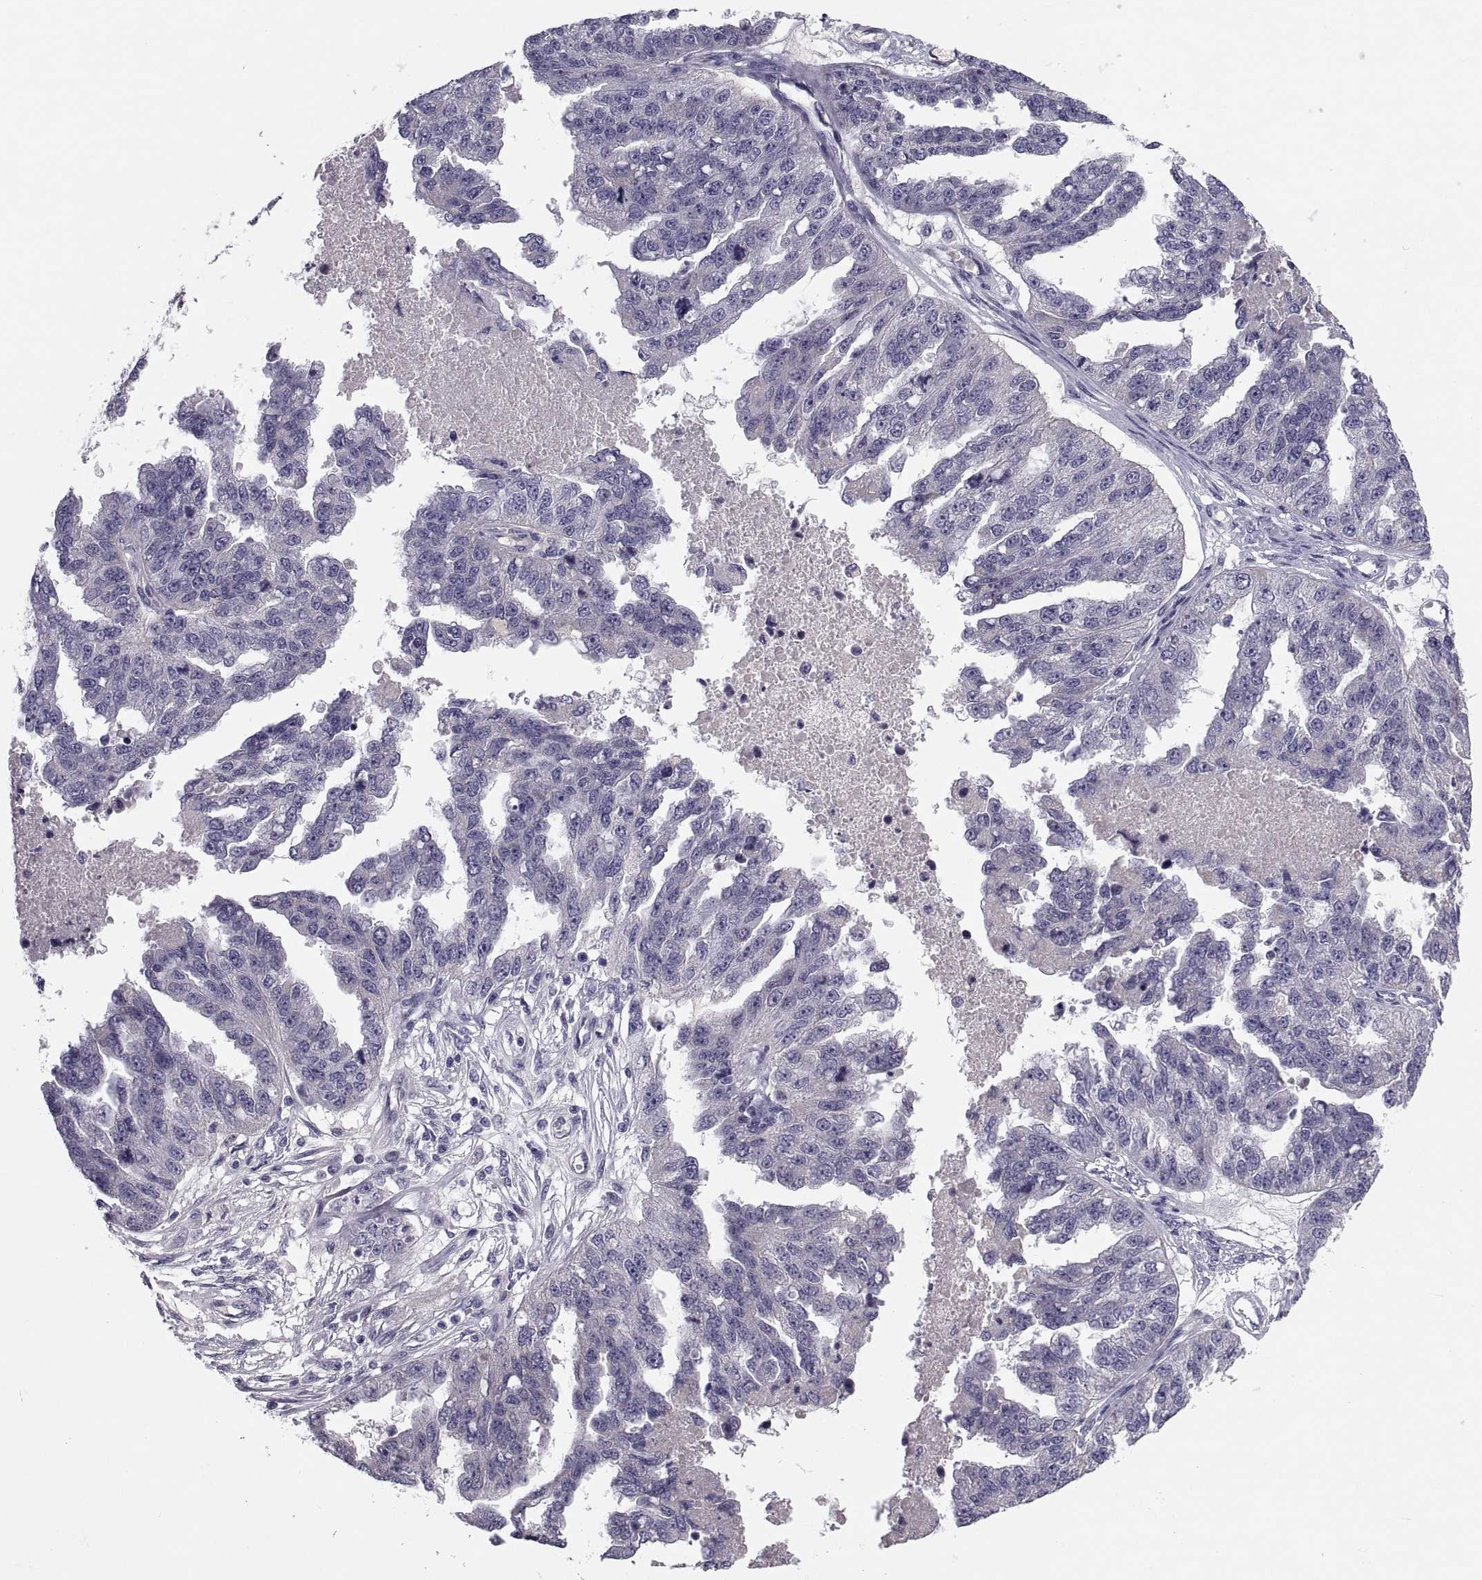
{"staining": {"intensity": "negative", "quantity": "none", "location": "none"}, "tissue": "ovarian cancer", "cell_type": "Tumor cells", "image_type": "cancer", "snomed": [{"axis": "morphology", "description": "Cystadenocarcinoma, serous, NOS"}, {"axis": "topography", "description": "Ovary"}], "caption": "The image reveals no significant staining in tumor cells of ovarian cancer (serous cystadenocarcinoma).", "gene": "PDZRN4", "patient": {"sex": "female", "age": 58}}